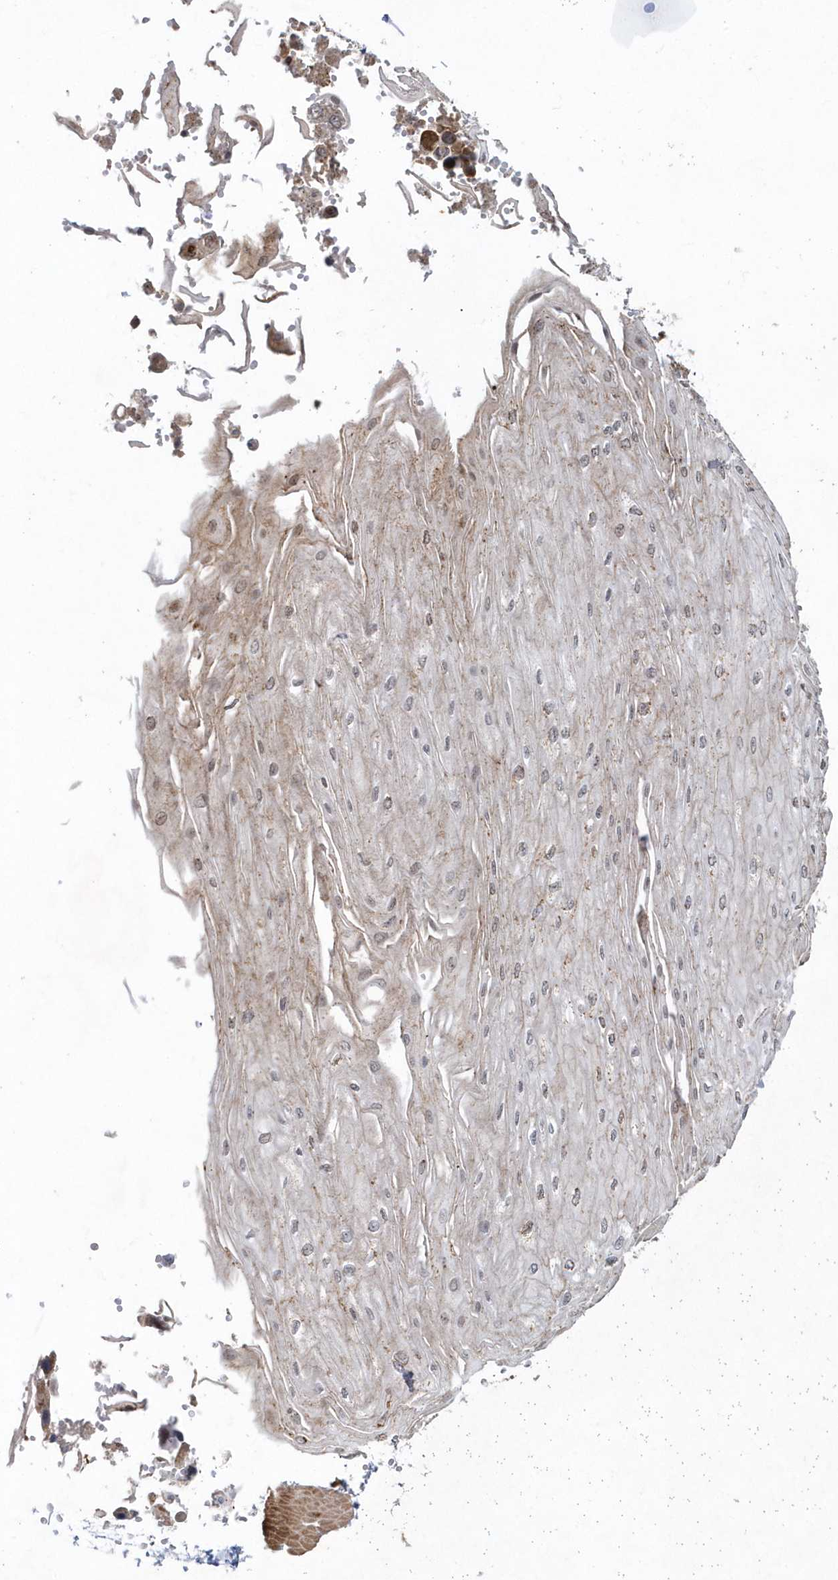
{"staining": {"intensity": "moderate", "quantity": "25%-75%", "location": "cytoplasmic/membranous,nuclear"}, "tissue": "esophagus", "cell_type": "Squamous epithelial cells", "image_type": "normal", "snomed": [{"axis": "morphology", "description": "Normal tissue, NOS"}, {"axis": "topography", "description": "Esophagus"}], "caption": "Immunohistochemical staining of unremarkable human esophagus exhibits moderate cytoplasmic/membranous,nuclear protein expression in about 25%-75% of squamous epithelial cells.", "gene": "MXI1", "patient": {"sex": "male", "age": 60}}